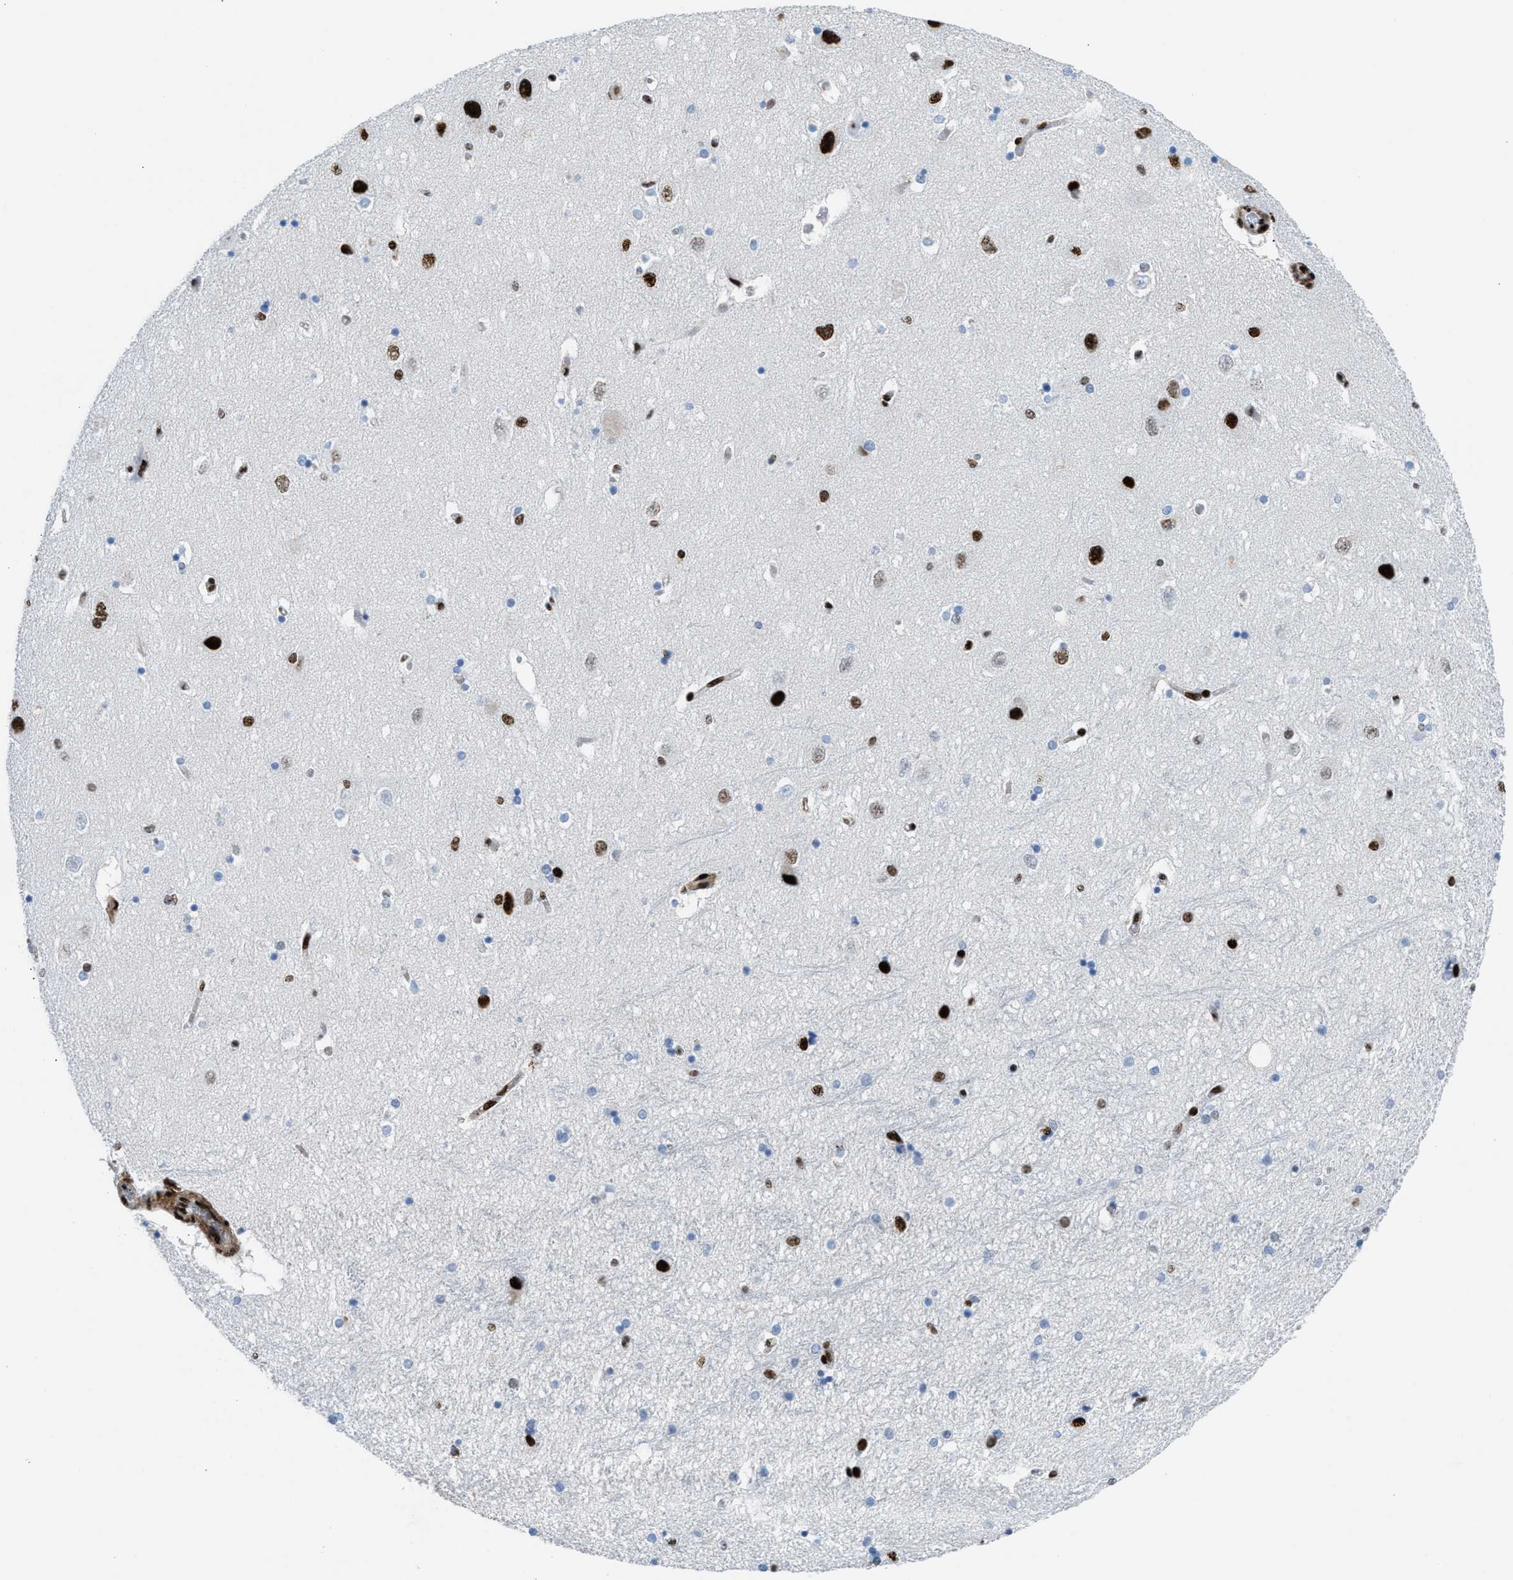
{"staining": {"intensity": "strong", "quantity": "<25%", "location": "nuclear"}, "tissue": "hippocampus", "cell_type": "Glial cells", "image_type": "normal", "snomed": [{"axis": "morphology", "description": "Normal tissue, NOS"}, {"axis": "topography", "description": "Hippocampus"}], "caption": "A medium amount of strong nuclear expression is identified in about <25% of glial cells in normal hippocampus. Using DAB (3,3'-diaminobenzidine) (brown) and hematoxylin (blue) stains, captured at high magnification using brightfield microscopy.", "gene": "NONO", "patient": {"sex": "female", "age": 54}}